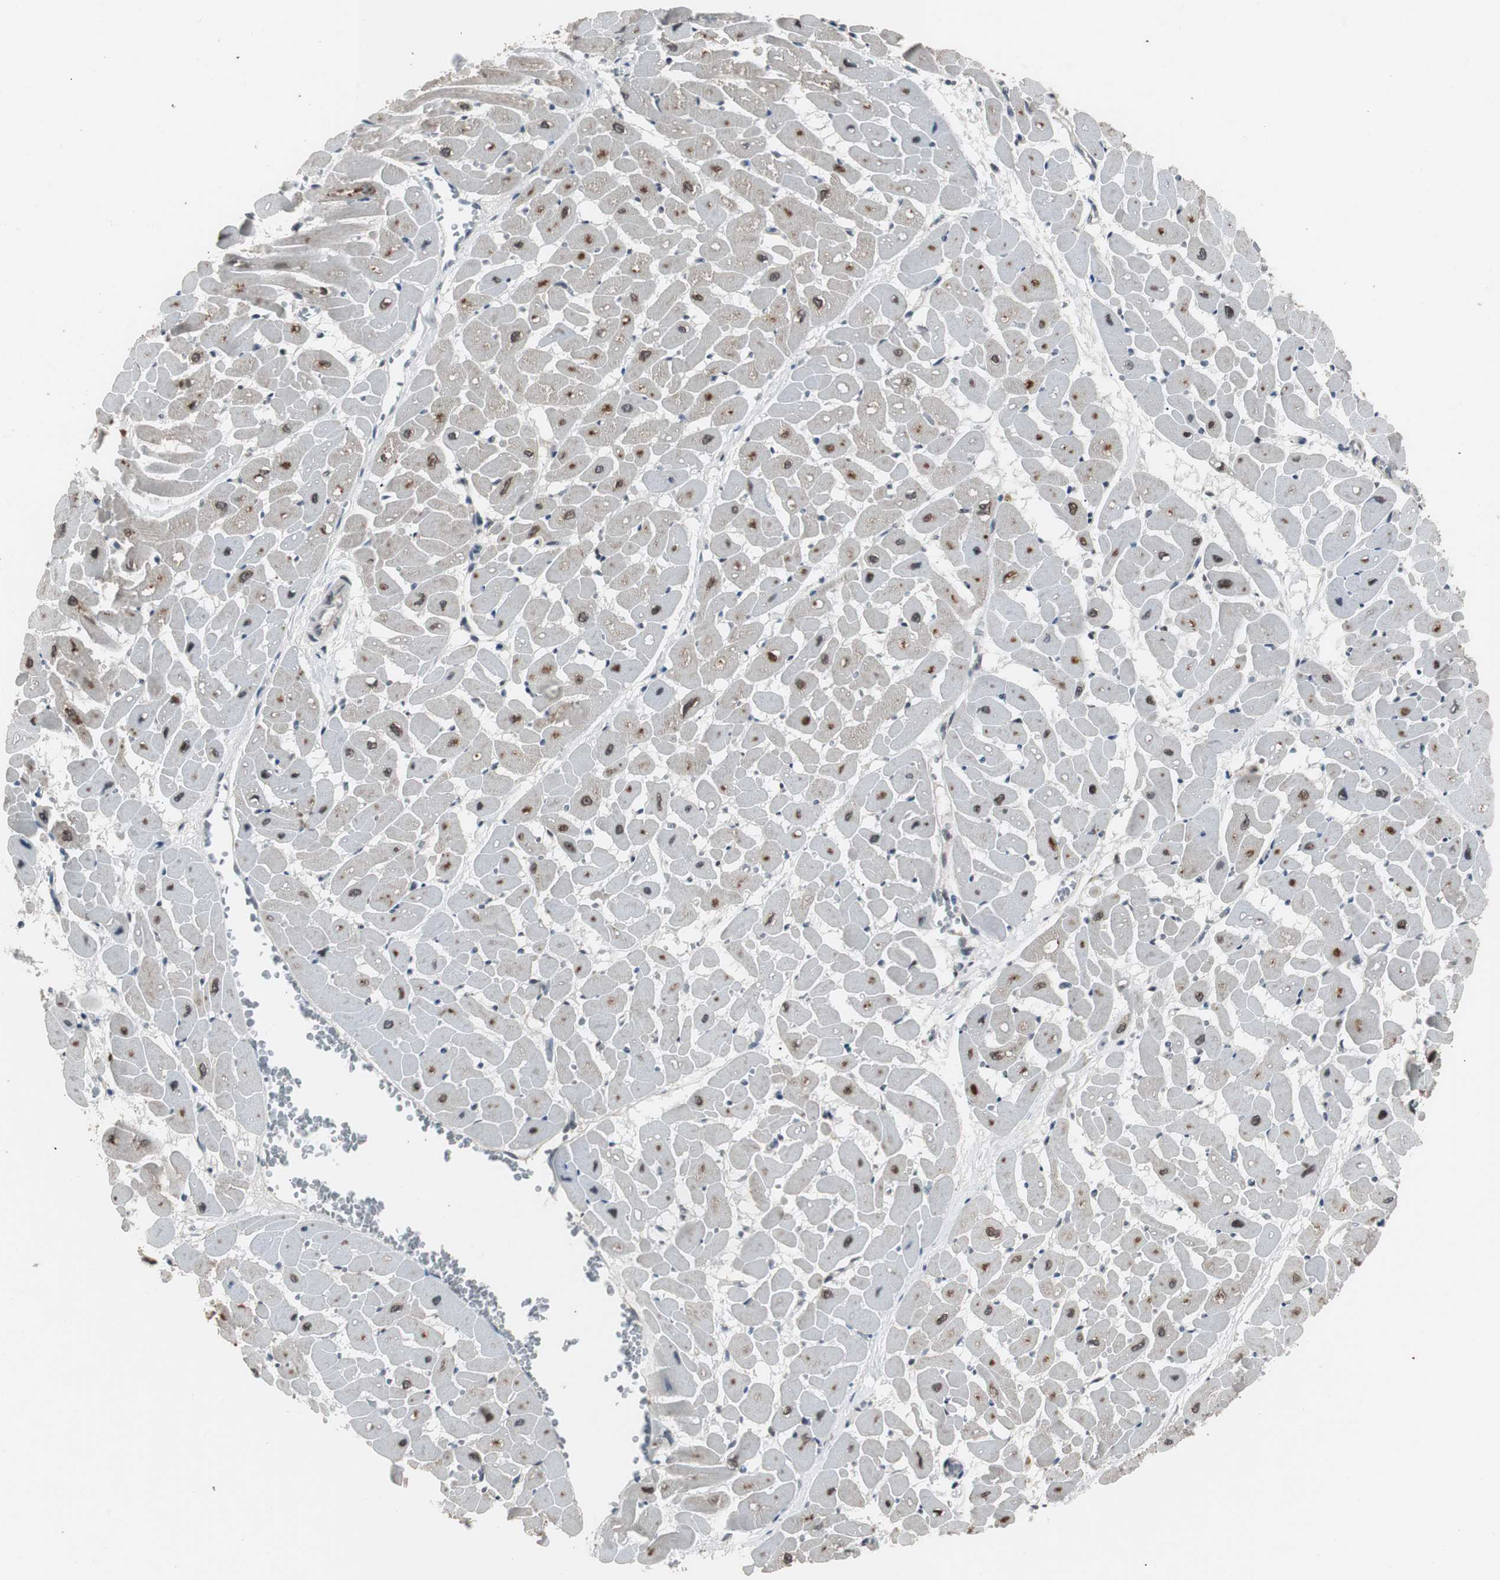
{"staining": {"intensity": "moderate", "quantity": ">75%", "location": "cytoplasmic/membranous"}, "tissue": "heart muscle", "cell_type": "Cardiomyocytes", "image_type": "normal", "snomed": [{"axis": "morphology", "description": "Normal tissue, NOS"}, {"axis": "topography", "description": "Heart"}], "caption": "The photomicrograph displays immunohistochemical staining of benign heart muscle. There is moderate cytoplasmic/membranous staining is seen in approximately >75% of cardiomyocytes.", "gene": "ZMPSTE24", "patient": {"sex": "male", "age": 45}}